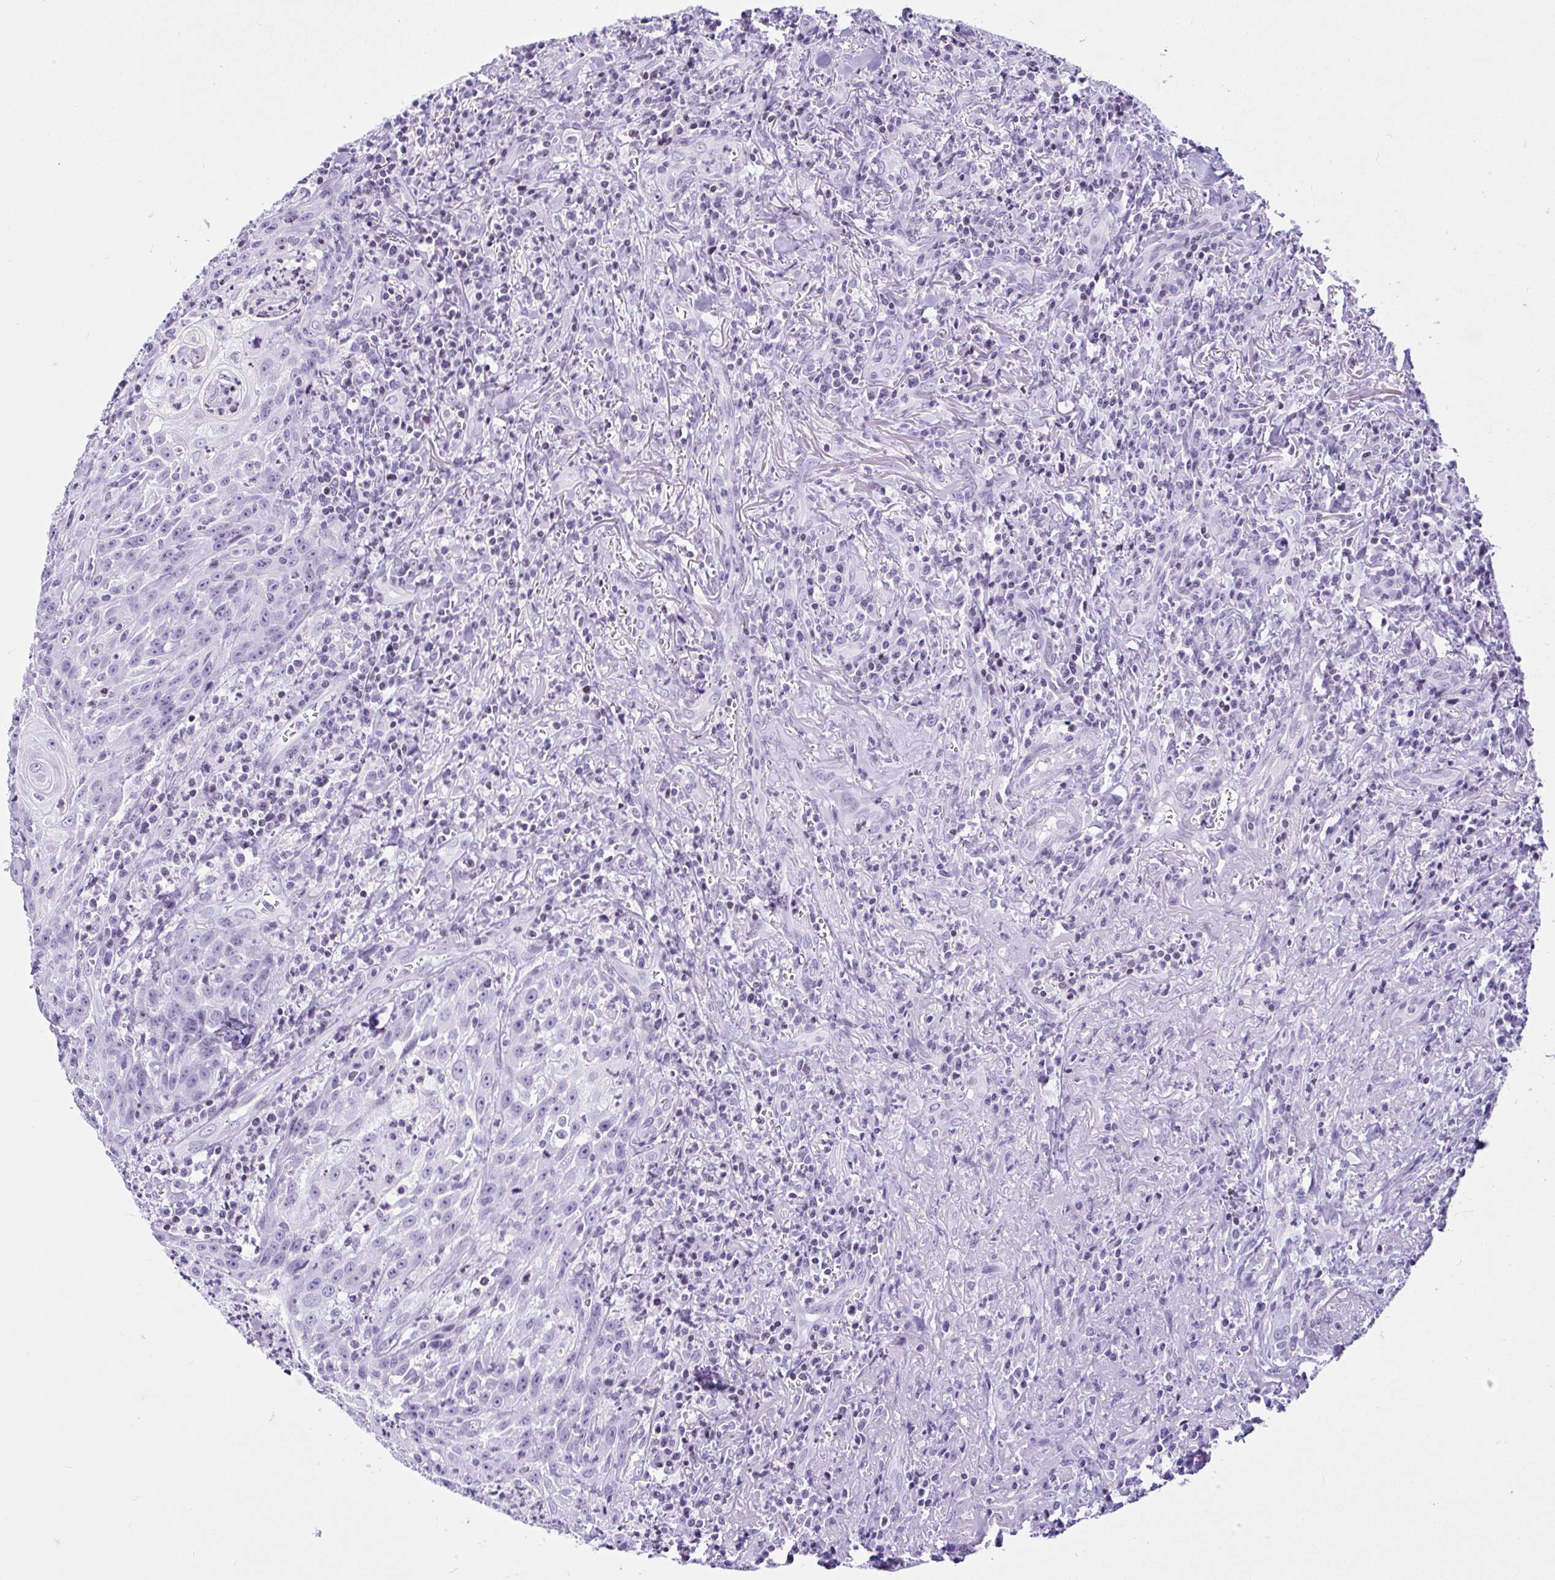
{"staining": {"intensity": "negative", "quantity": "none", "location": "none"}, "tissue": "head and neck cancer", "cell_type": "Tumor cells", "image_type": "cancer", "snomed": [{"axis": "morphology", "description": "Normal tissue, NOS"}, {"axis": "morphology", "description": "Squamous cell carcinoma, NOS"}, {"axis": "topography", "description": "Oral tissue"}, {"axis": "topography", "description": "Head-Neck"}], "caption": "Immunohistochemistry photomicrograph of neoplastic tissue: head and neck squamous cell carcinoma stained with DAB exhibits no significant protein positivity in tumor cells.", "gene": "KRT27", "patient": {"sex": "female", "age": 70}}